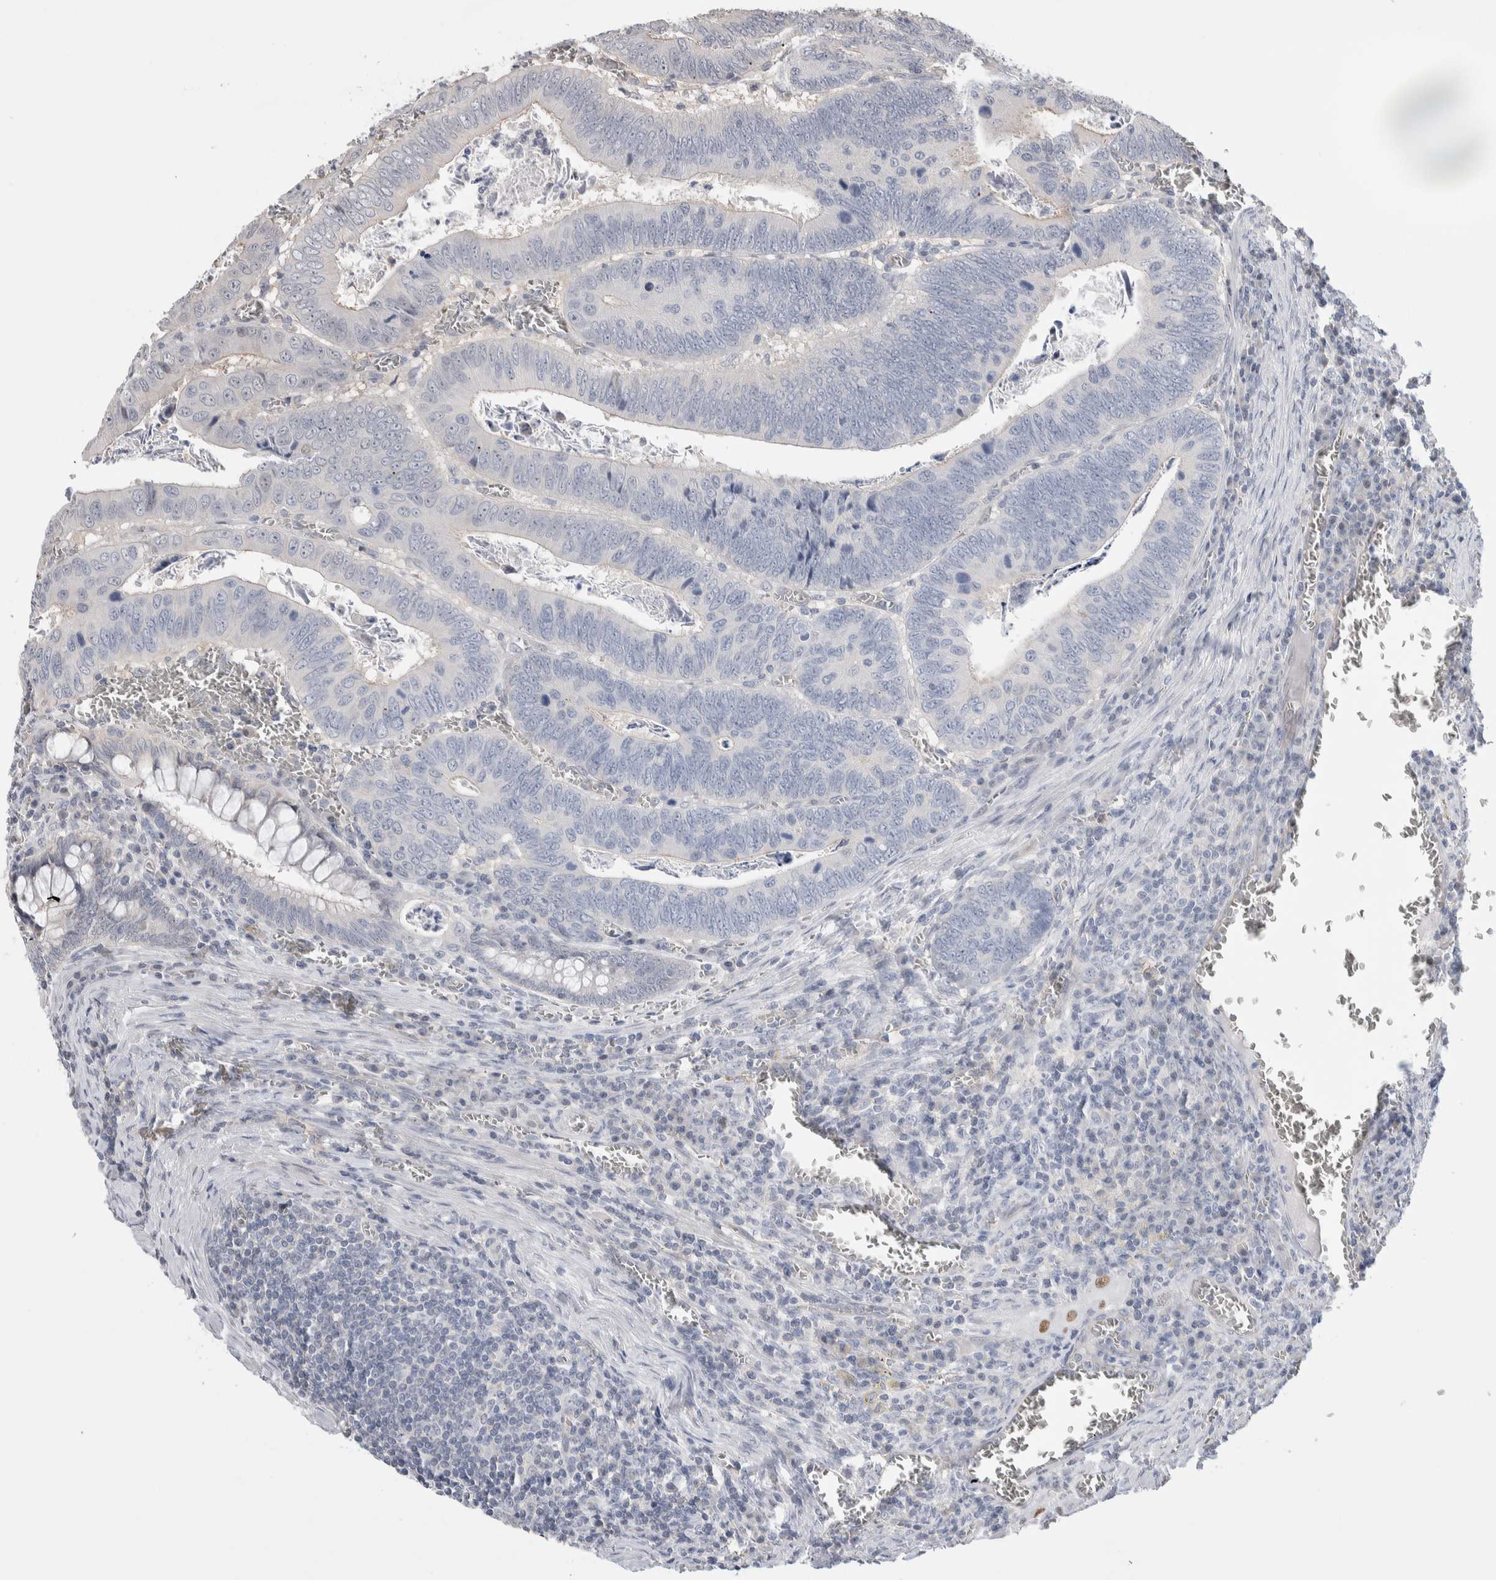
{"staining": {"intensity": "negative", "quantity": "none", "location": "none"}, "tissue": "colorectal cancer", "cell_type": "Tumor cells", "image_type": "cancer", "snomed": [{"axis": "morphology", "description": "Inflammation, NOS"}, {"axis": "morphology", "description": "Adenocarcinoma, NOS"}, {"axis": "topography", "description": "Colon"}], "caption": "High power microscopy image of an immunohistochemistry (IHC) micrograph of adenocarcinoma (colorectal), revealing no significant positivity in tumor cells.", "gene": "ZBTB49", "patient": {"sex": "male", "age": 72}}